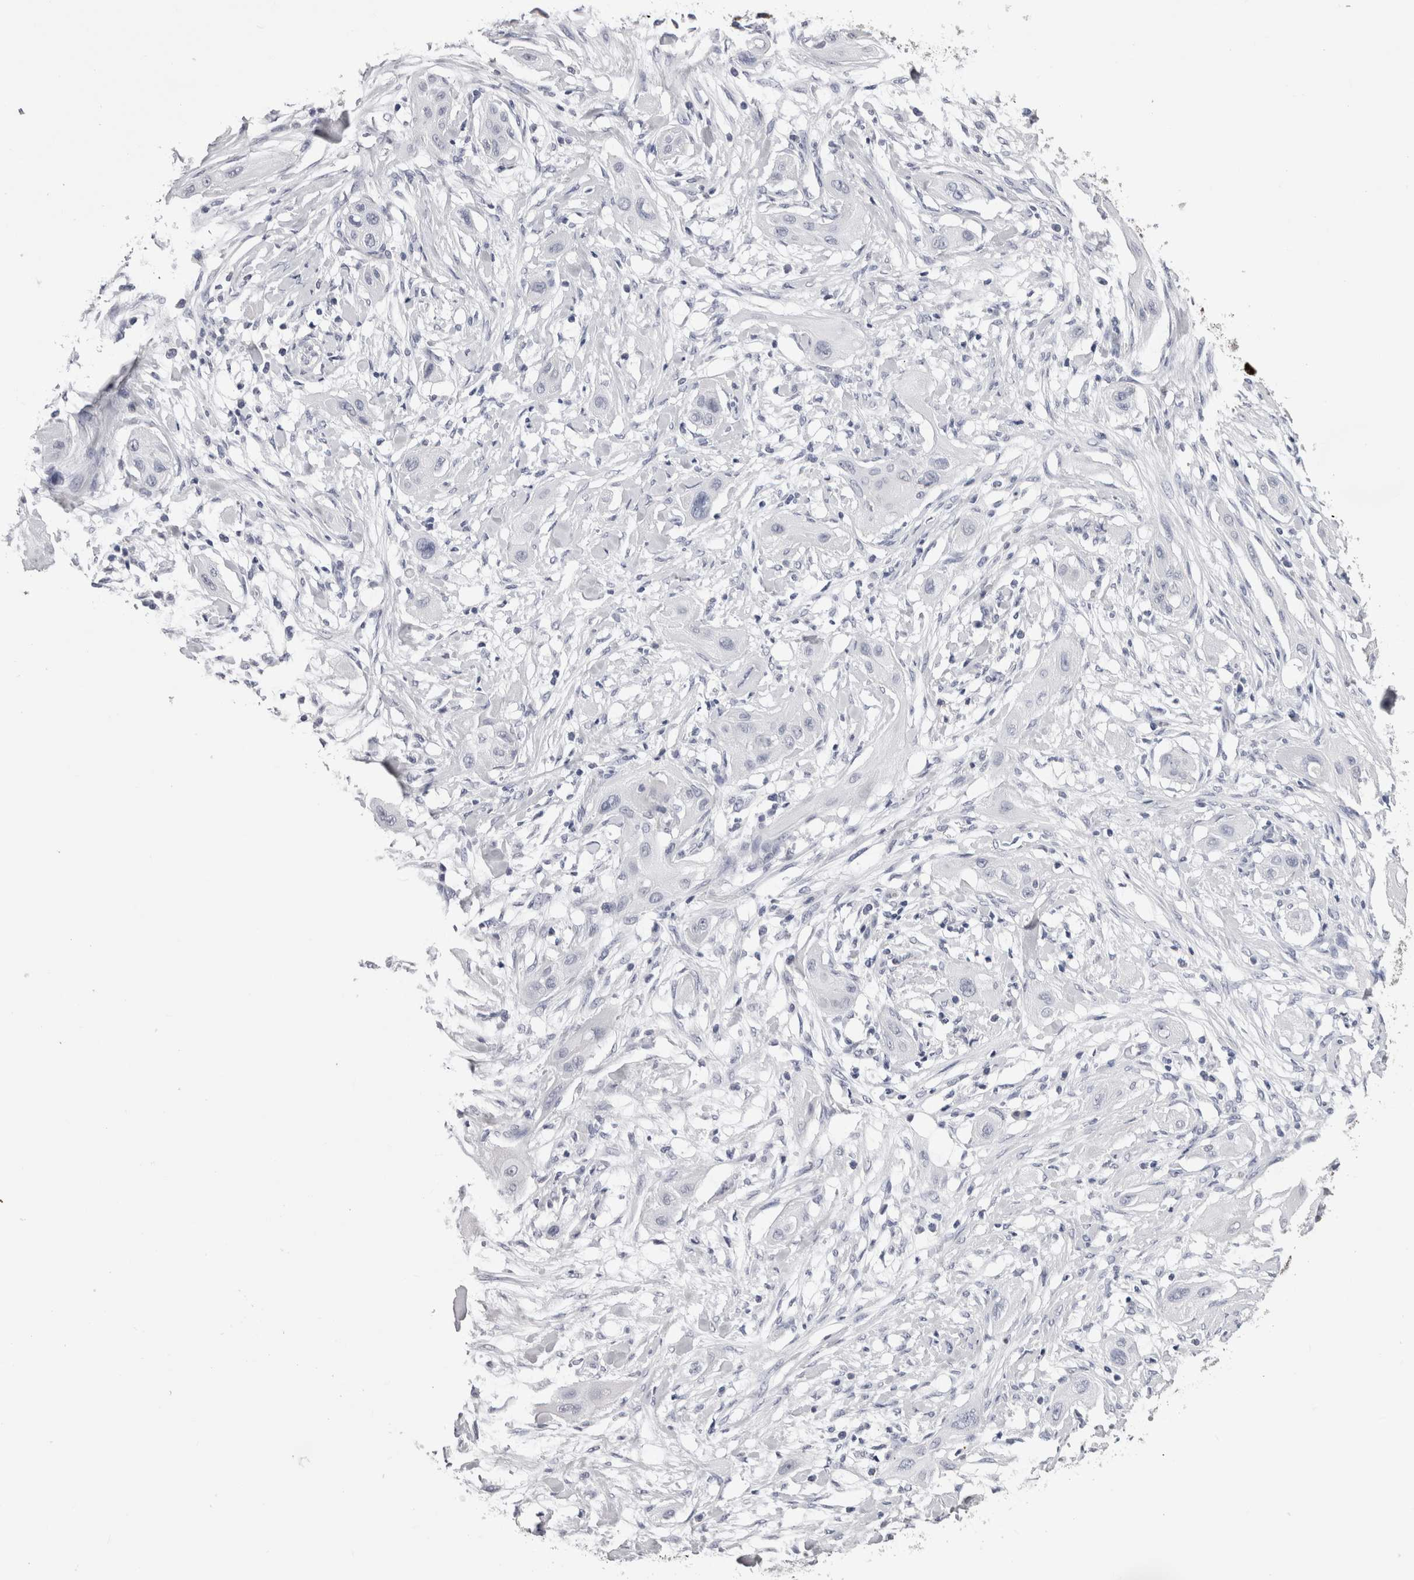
{"staining": {"intensity": "negative", "quantity": "none", "location": "none"}, "tissue": "lung cancer", "cell_type": "Tumor cells", "image_type": "cancer", "snomed": [{"axis": "morphology", "description": "Squamous cell carcinoma, NOS"}, {"axis": "topography", "description": "Lung"}], "caption": "DAB (3,3'-diaminobenzidine) immunohistochemical staining of human lung cancer (squamous cell carcinoma) demonstrates no significant positivity in tumor cells. The staining is performed using DAB (3,3'-diaminobenzidine) brown chromogen with nuclei counter-stained in using hematoxylin.", "gene": "CDHR5", "patient": {"sex": "female", "age": 47}}